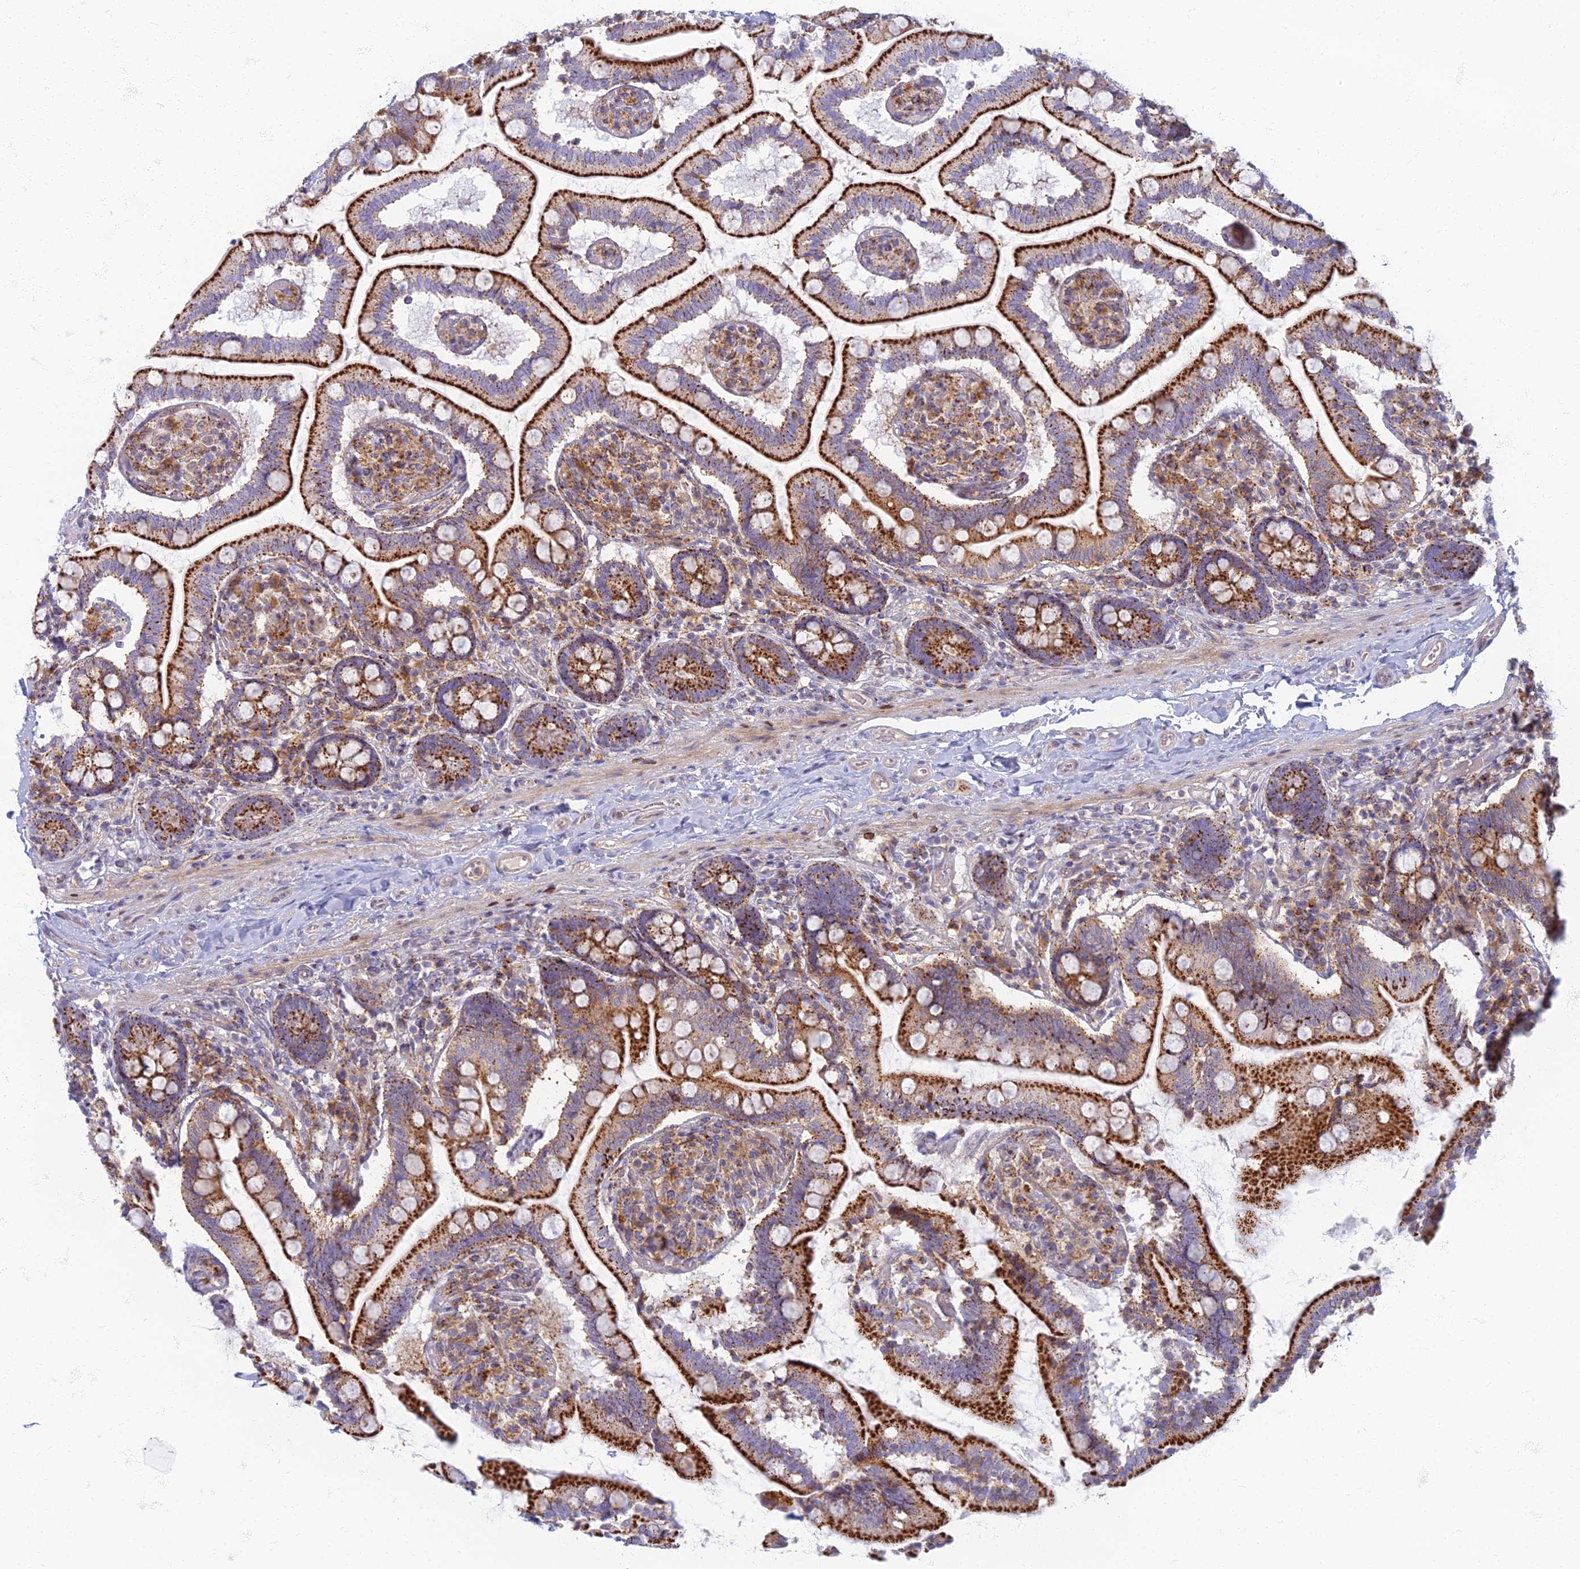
{"staining": {"intensity": "strong", "quantity": ">75%", "location": "cytoplasmic/membranous"}, "tissue": "small intestine", "cell_type": "Glandular cells", "image_type": "normal", "snomed": [{"axis": "morphology", "description": "Normal tissue, NOS"}, {"axis": "topography", "description": "Small intestine"}], "caption": "This is an image of immunohistochemistry (IHC) staining of normal small intestine, which shows strong expression in the cytoplasmic/membranous of glandular cells.", "gene": "CHMP4B", "patient": {"sex": "female", "age": 64}}